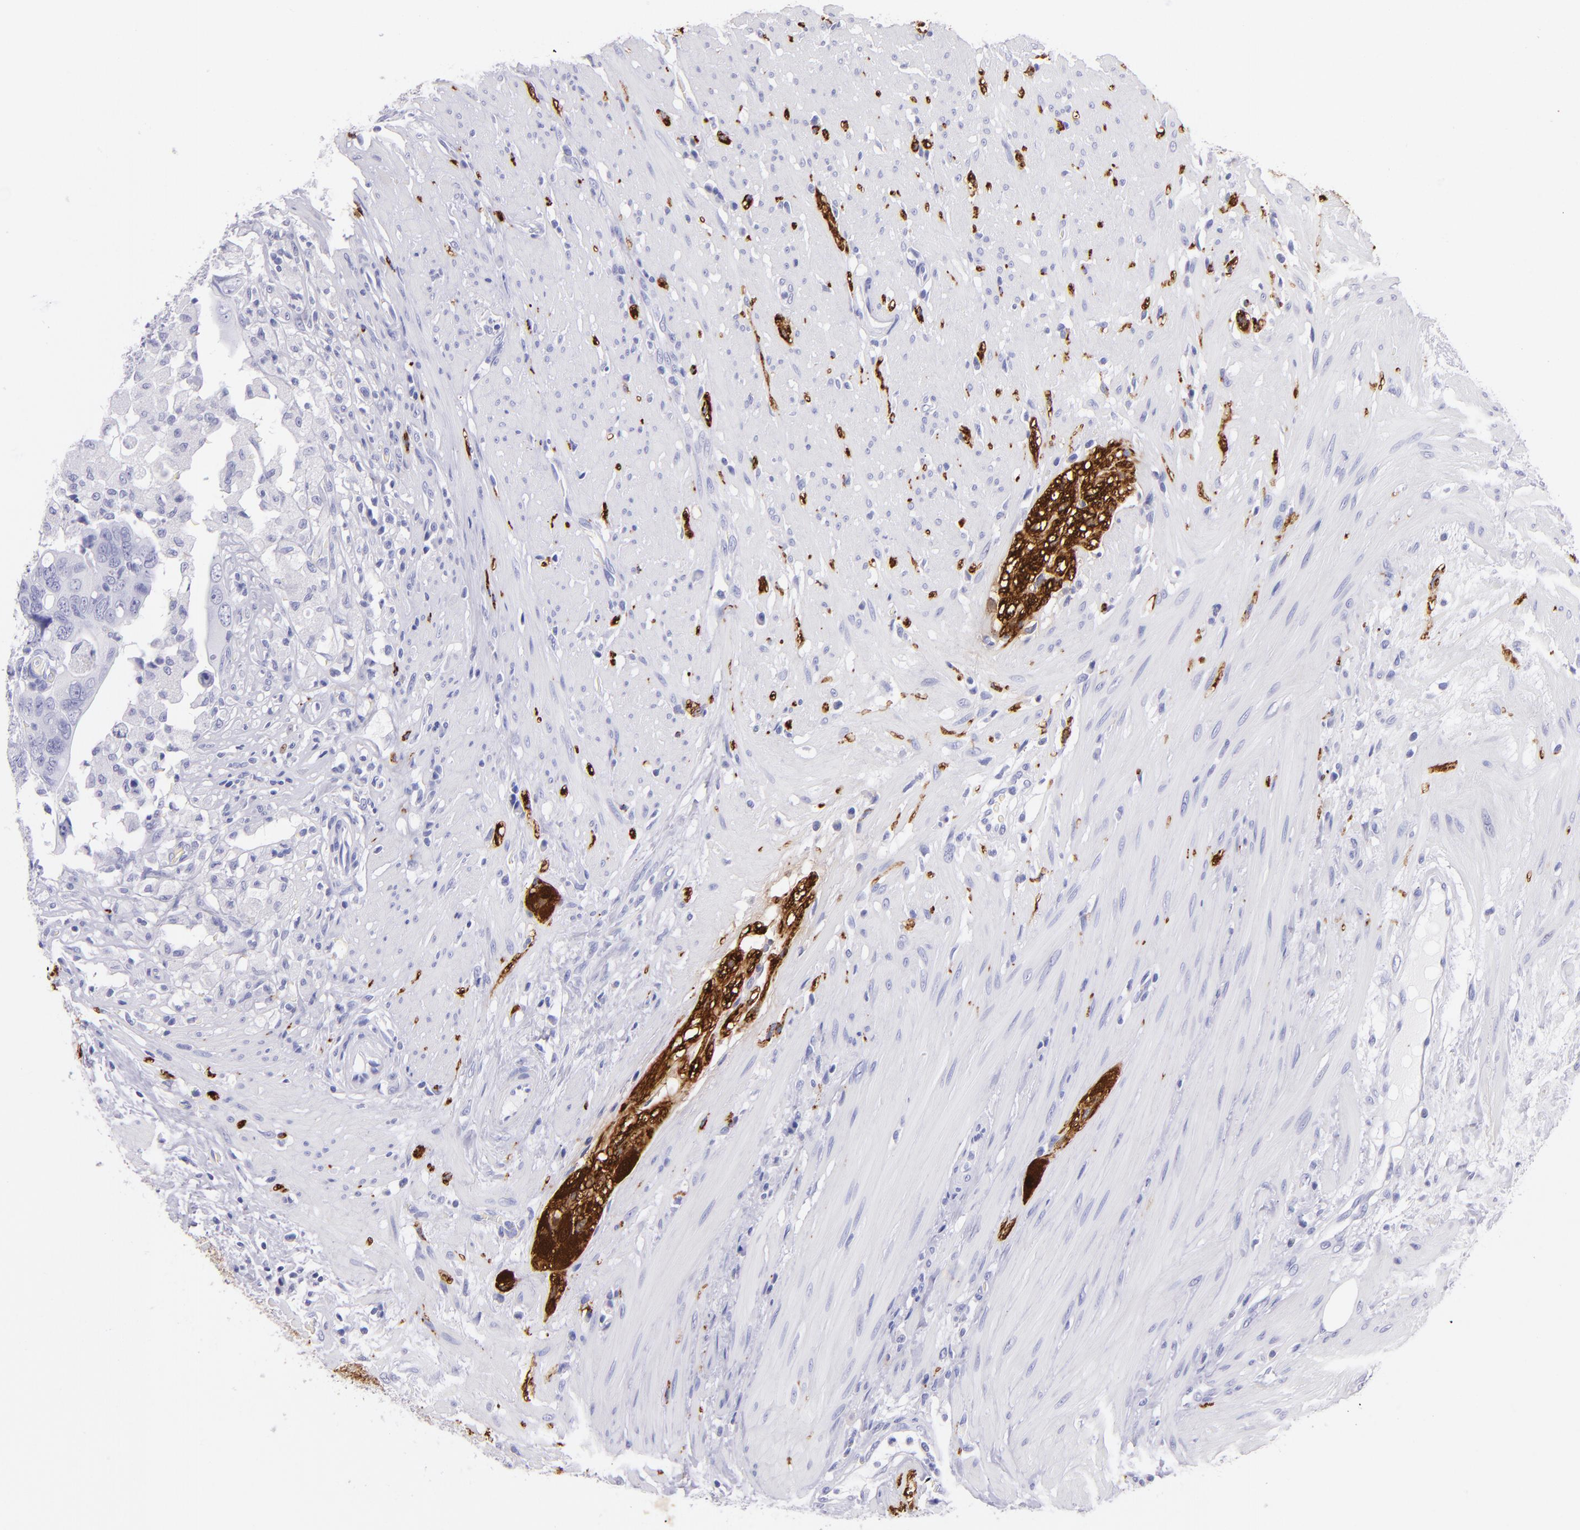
{"staining": {"intensity": "negative", "quantity": "none", "location": "none"}, "tissue": "colorectal cancer", "cell_type": "Tumor cells", "image_type": "cancer", "snomed": [{"axis": "morphology", "description": "Adenocarcinoma, NOS"}, {"axis": "topography", "description": "Rectum"}], "caption": "Histopathology image shows no significant protein staining in tumor cells of colorectal cancer (adenocarcinoma). (DAB (3,3'-diaminobenzidine) immunohistochemistry (IHC) with hematoxylin counter stain).", "gene": "UCHL1", "patient": {"sex": "male", "age": 53}}